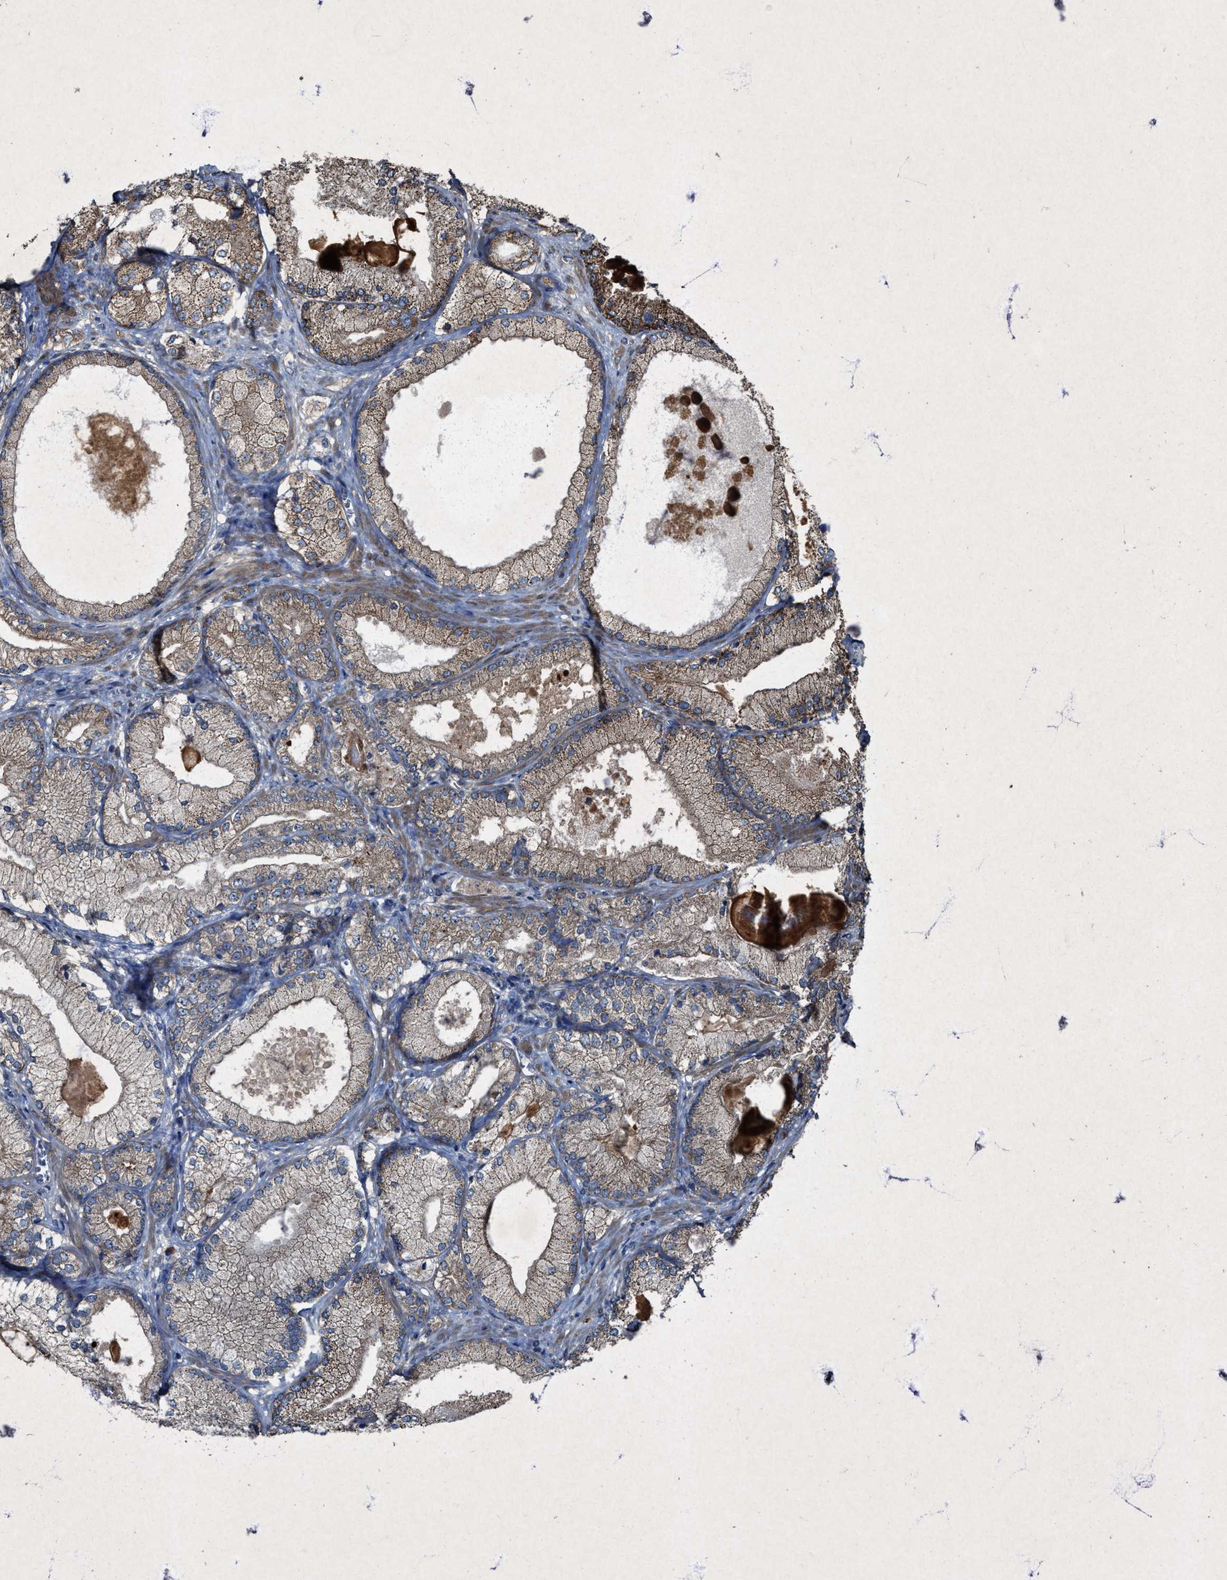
{"staining": {"intensity": "weak", "quantity": ">75%", "location": "cytoplasmic/membranous"}, "tissue": "prostate cancer", "cell_type": "Tumor cells", "image_type": "cancer", "snomed": [{"axis": "morphology", "description": "Adenocarcinoma, Low grade"}, {"axis": "topography", "description": "Prostate"}], "caption": "Weak cytoplasmic/membranous protein expression is appreciated in approximately >75% of tumor cells in prostate cancer (adenocarcinoma (low-grade)). The staining is performed using DAB brown chromogen to label protein expression. The nuclei are counter-stained blue using hematoxylin.", "gene": "PDP2", "patient": {"sex": "male", "age": 65}}